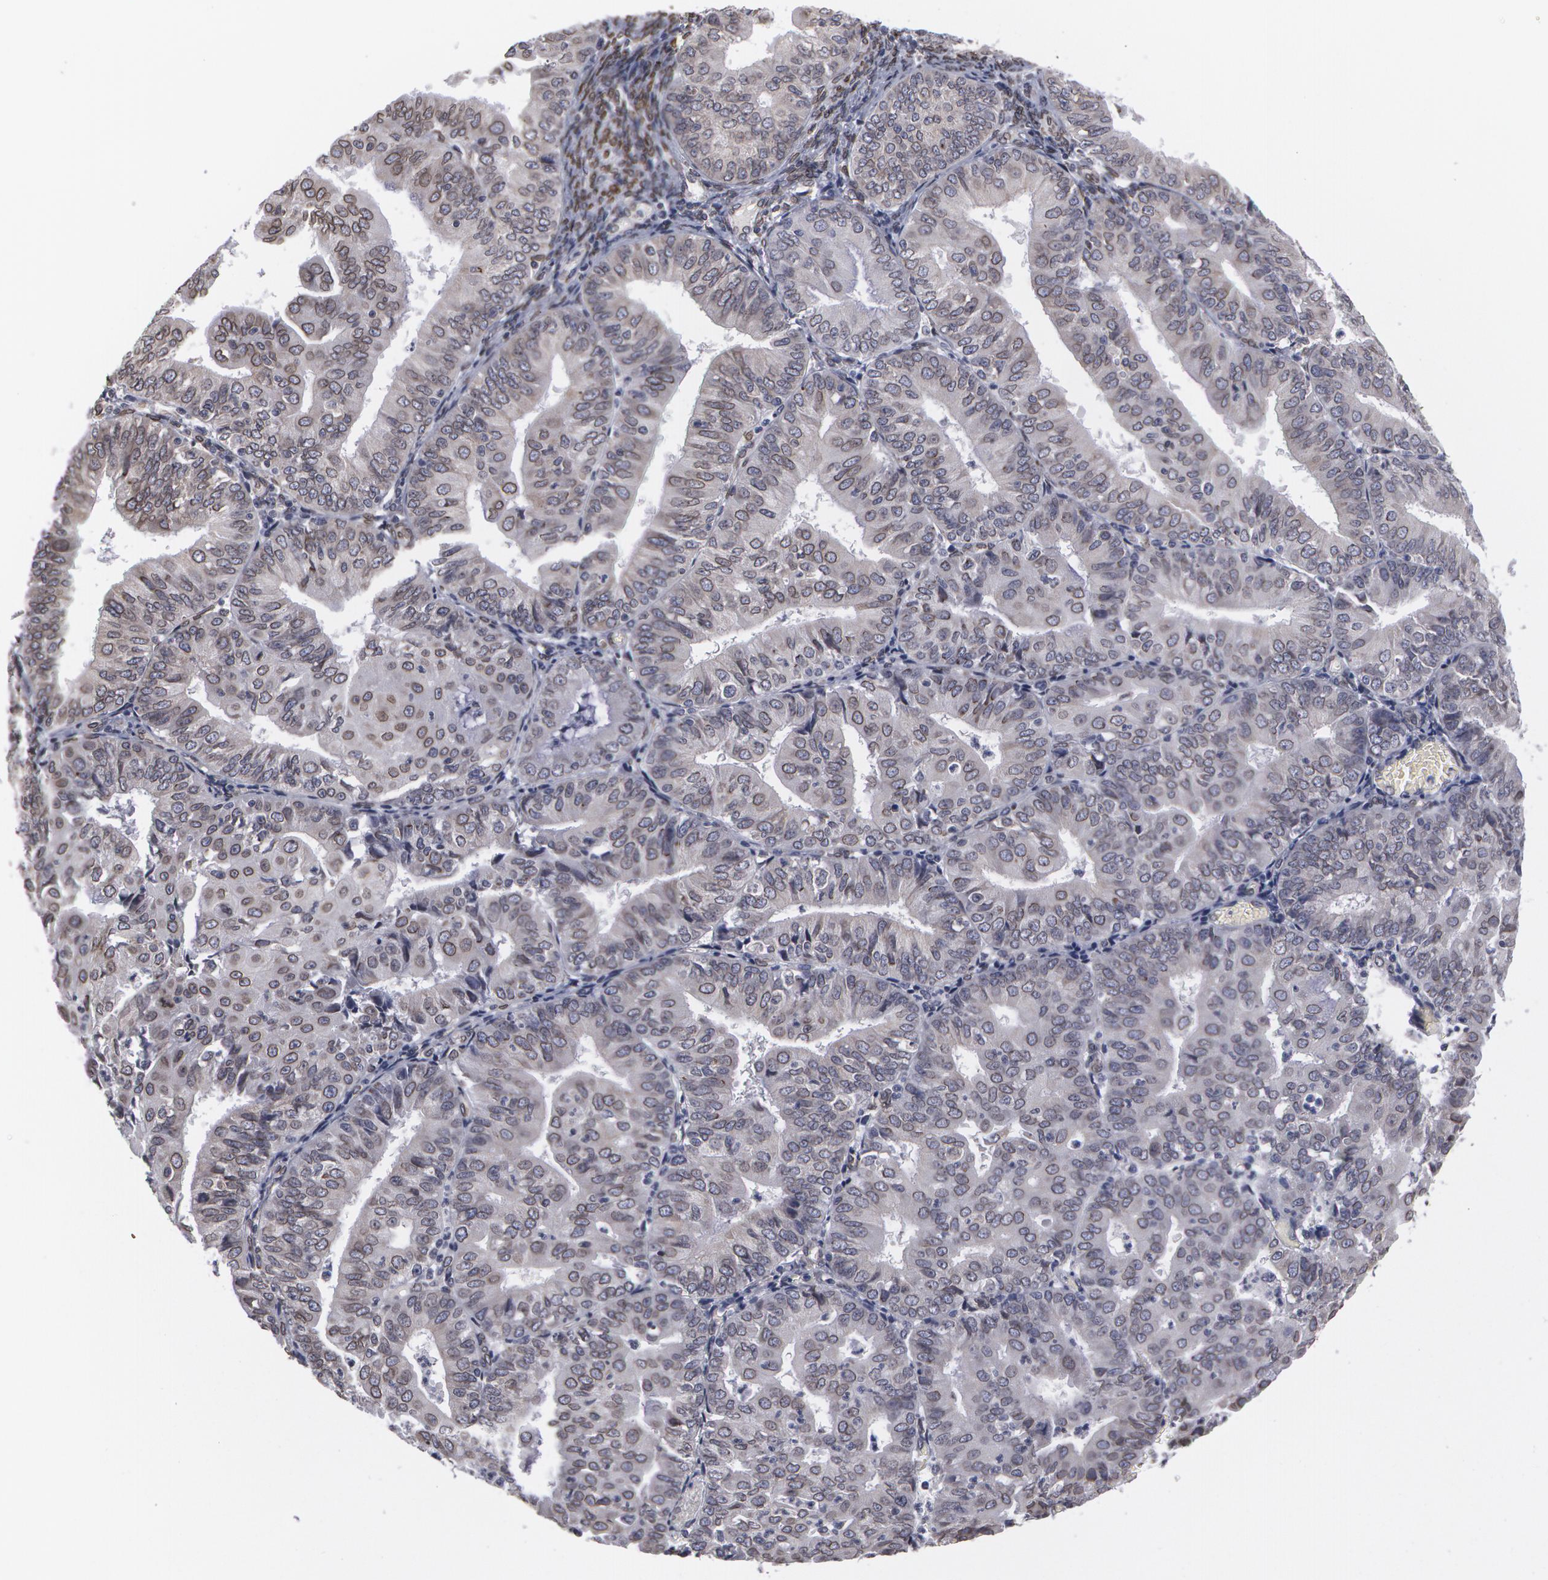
{"staining": {"intensity": "weak", "quantity": "<25%", "location": "nuclear"}, "tissue": "endometrial cancer", "cell_type": "Tumor cells", "image_type": "cancer", "snomed": [{"axis": "morphology", "description": "Adenocarcinoma, NOS"}, {"axis": "topography", "description": "Endometrium"}], "caption": "Immunohistochemical staining of endometrial adenocarcinoma reveals no significant expression in tumor cells. (DAB (3,3'-diaminobenzidine) immunohistochemistry visualized using brightfield microscopy, high magnification).", "gene": "EMD", "patient": {"sex": "female", "age": 79}}